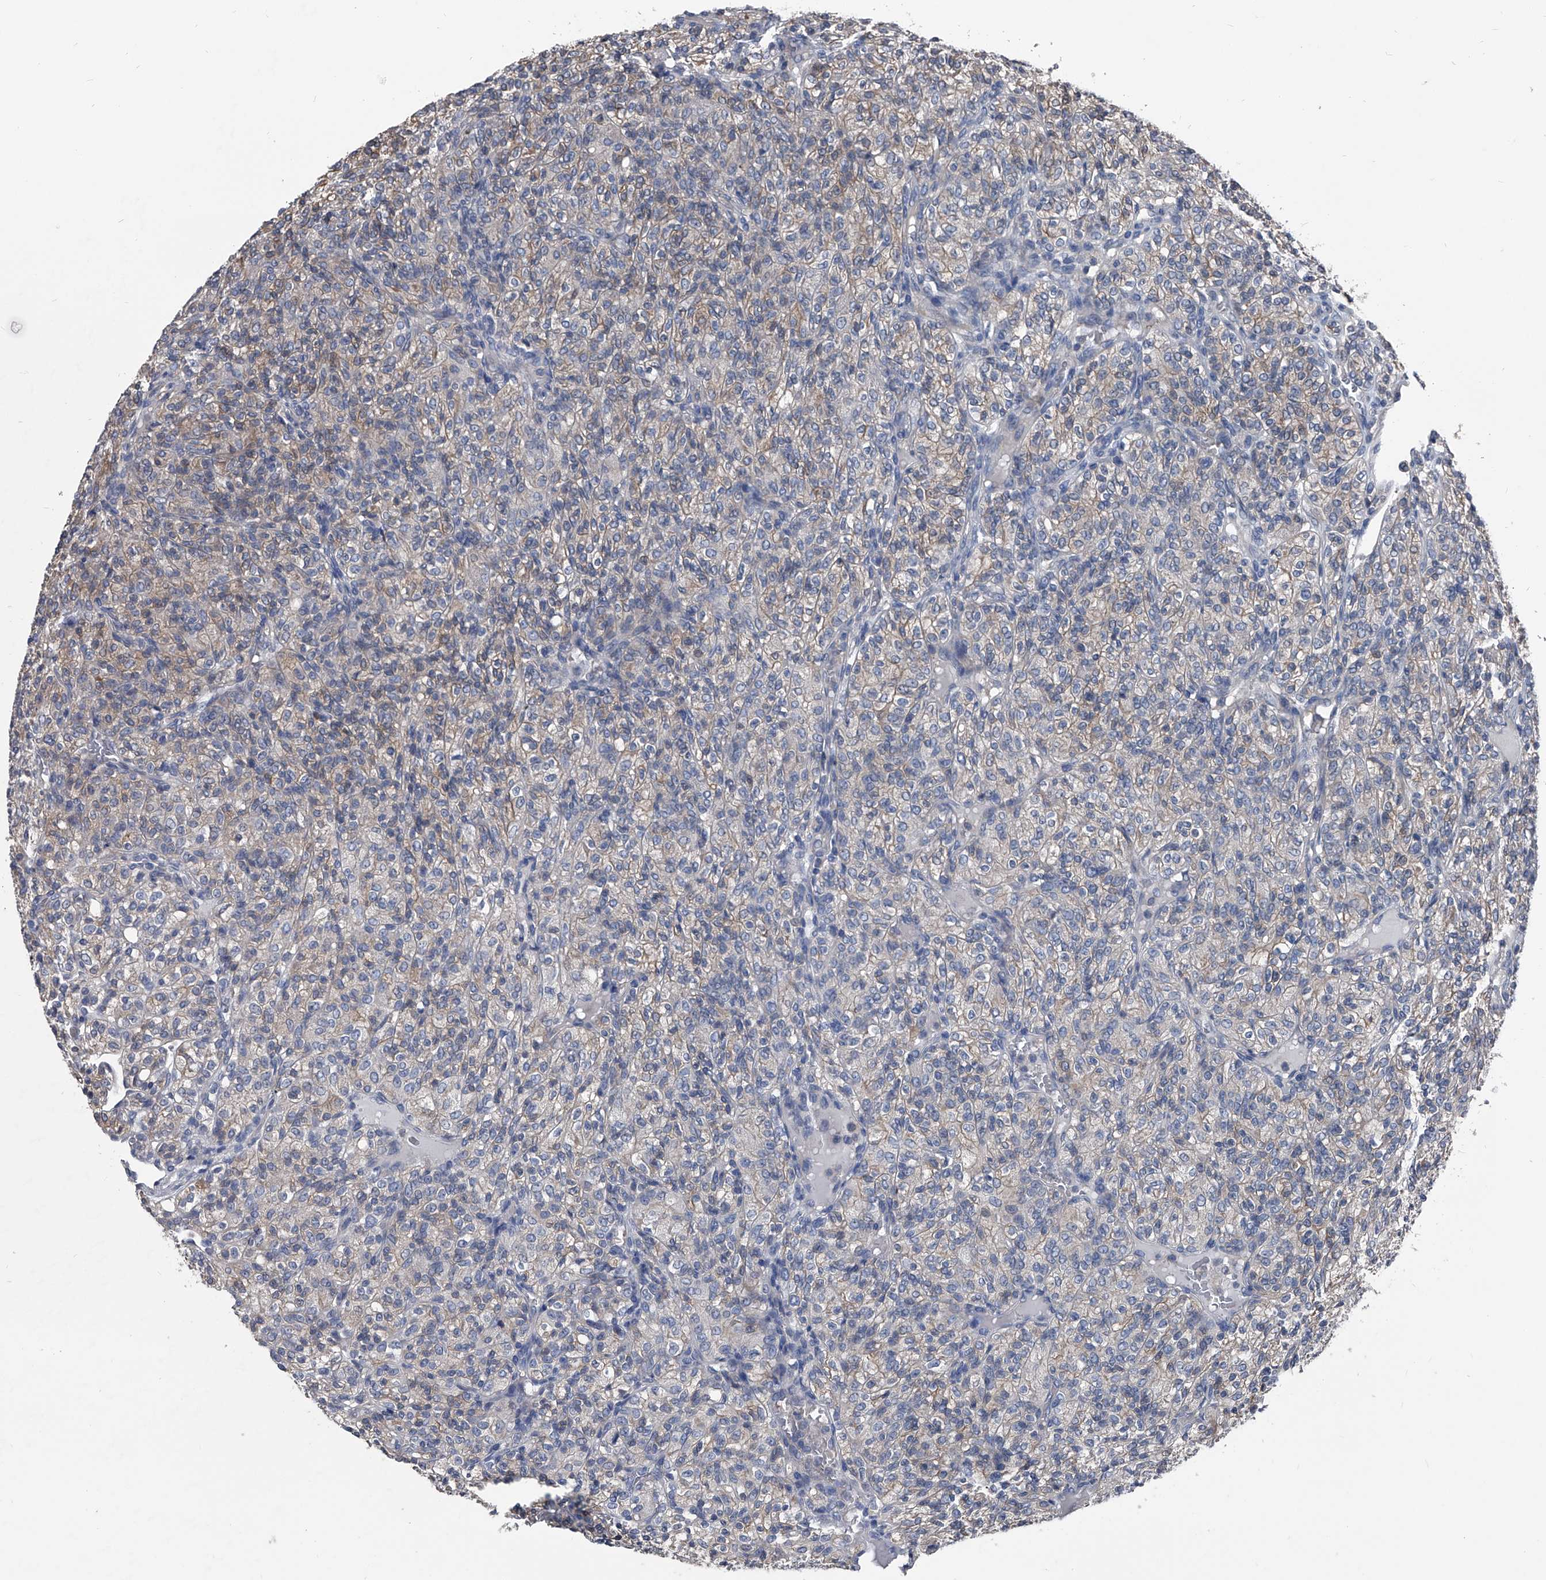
{"staining": {"intensity": "weak", "quantity": "25%-75%", "location": "cytoplasmic/membranous"}, "tissue": "renal cancer", "cell_type": "Tumor cells", "image_type": "cancer", "snomed": [{"axis": "morphology", "description": "Adenocarcinoma, NOS"}, {"axis": "topography", "description": "Kidney"}], "caption": "Immunohistochemistry histopathology image of neoplastic tissue: human renal cancer stained using immunohistochemistry (IHC) displays low levels of weak protein expression localized specifically in the cytoplasmic/membranous of tumor cells, appearing as a cytoplasmic/membranous brown color.", "gene": "KIF13A", "patient": {"sex": "male", "age": 77}}